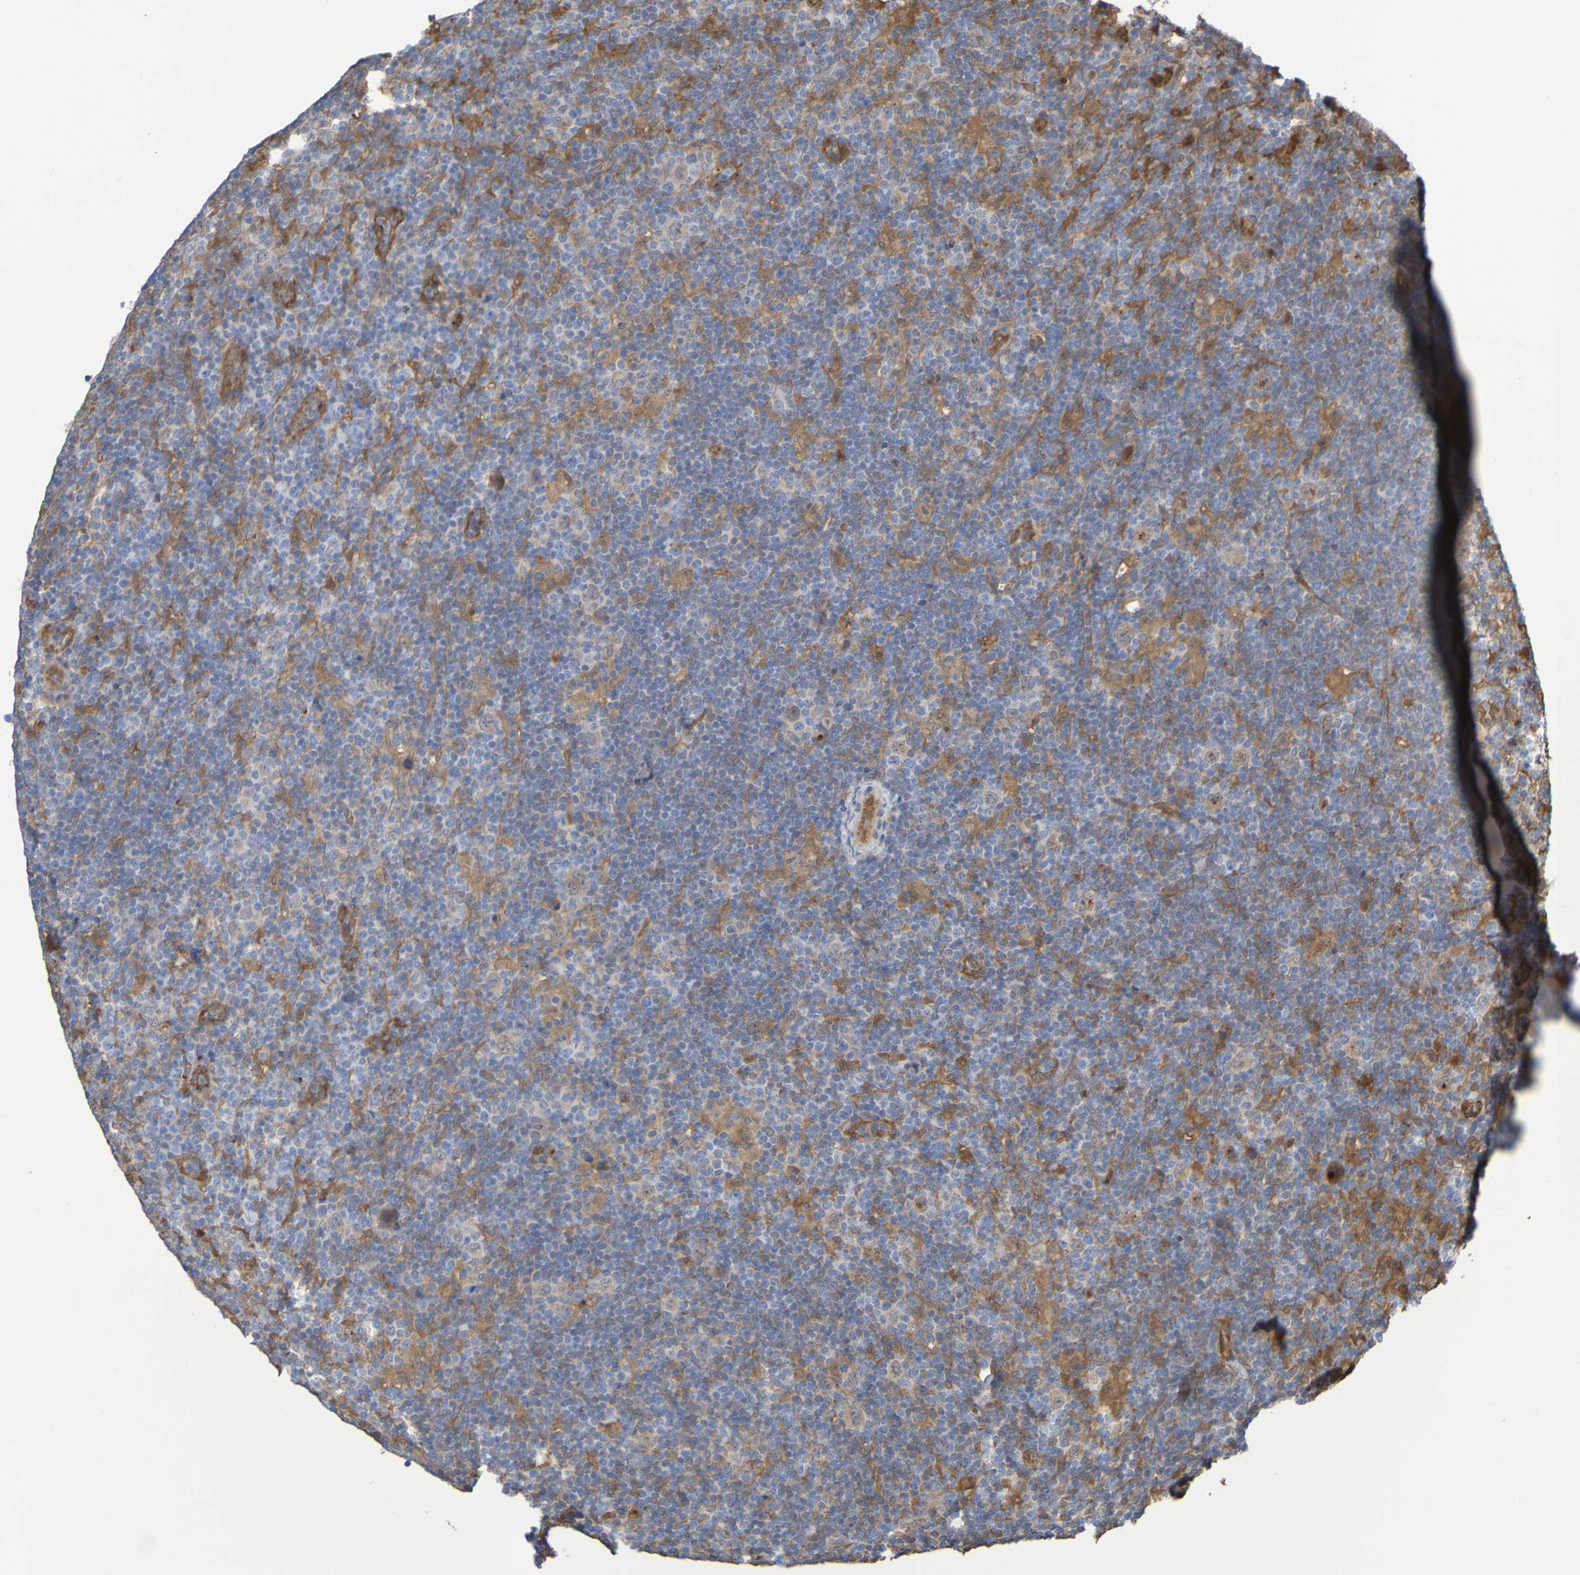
{"staining": {"intensity": "weak", "quantity": ">75%", "location": "cytoplasmic/membranous"}, "tissue": "lymphoma", "cell_type": "Tumor cells", "image_type": "cancer", "snomed": [{"axis": "morphology", "description": "Hodgkin's disease, NOS"}, {"axis": "topography", "description": "Lymph node"}], "caption": "Human Hodgkin's disease stained with a protein marker demonstrates weak staining in tumor cells.", "gene": "SERPINB6", "patient": {"sex": "female", "age": 57}}